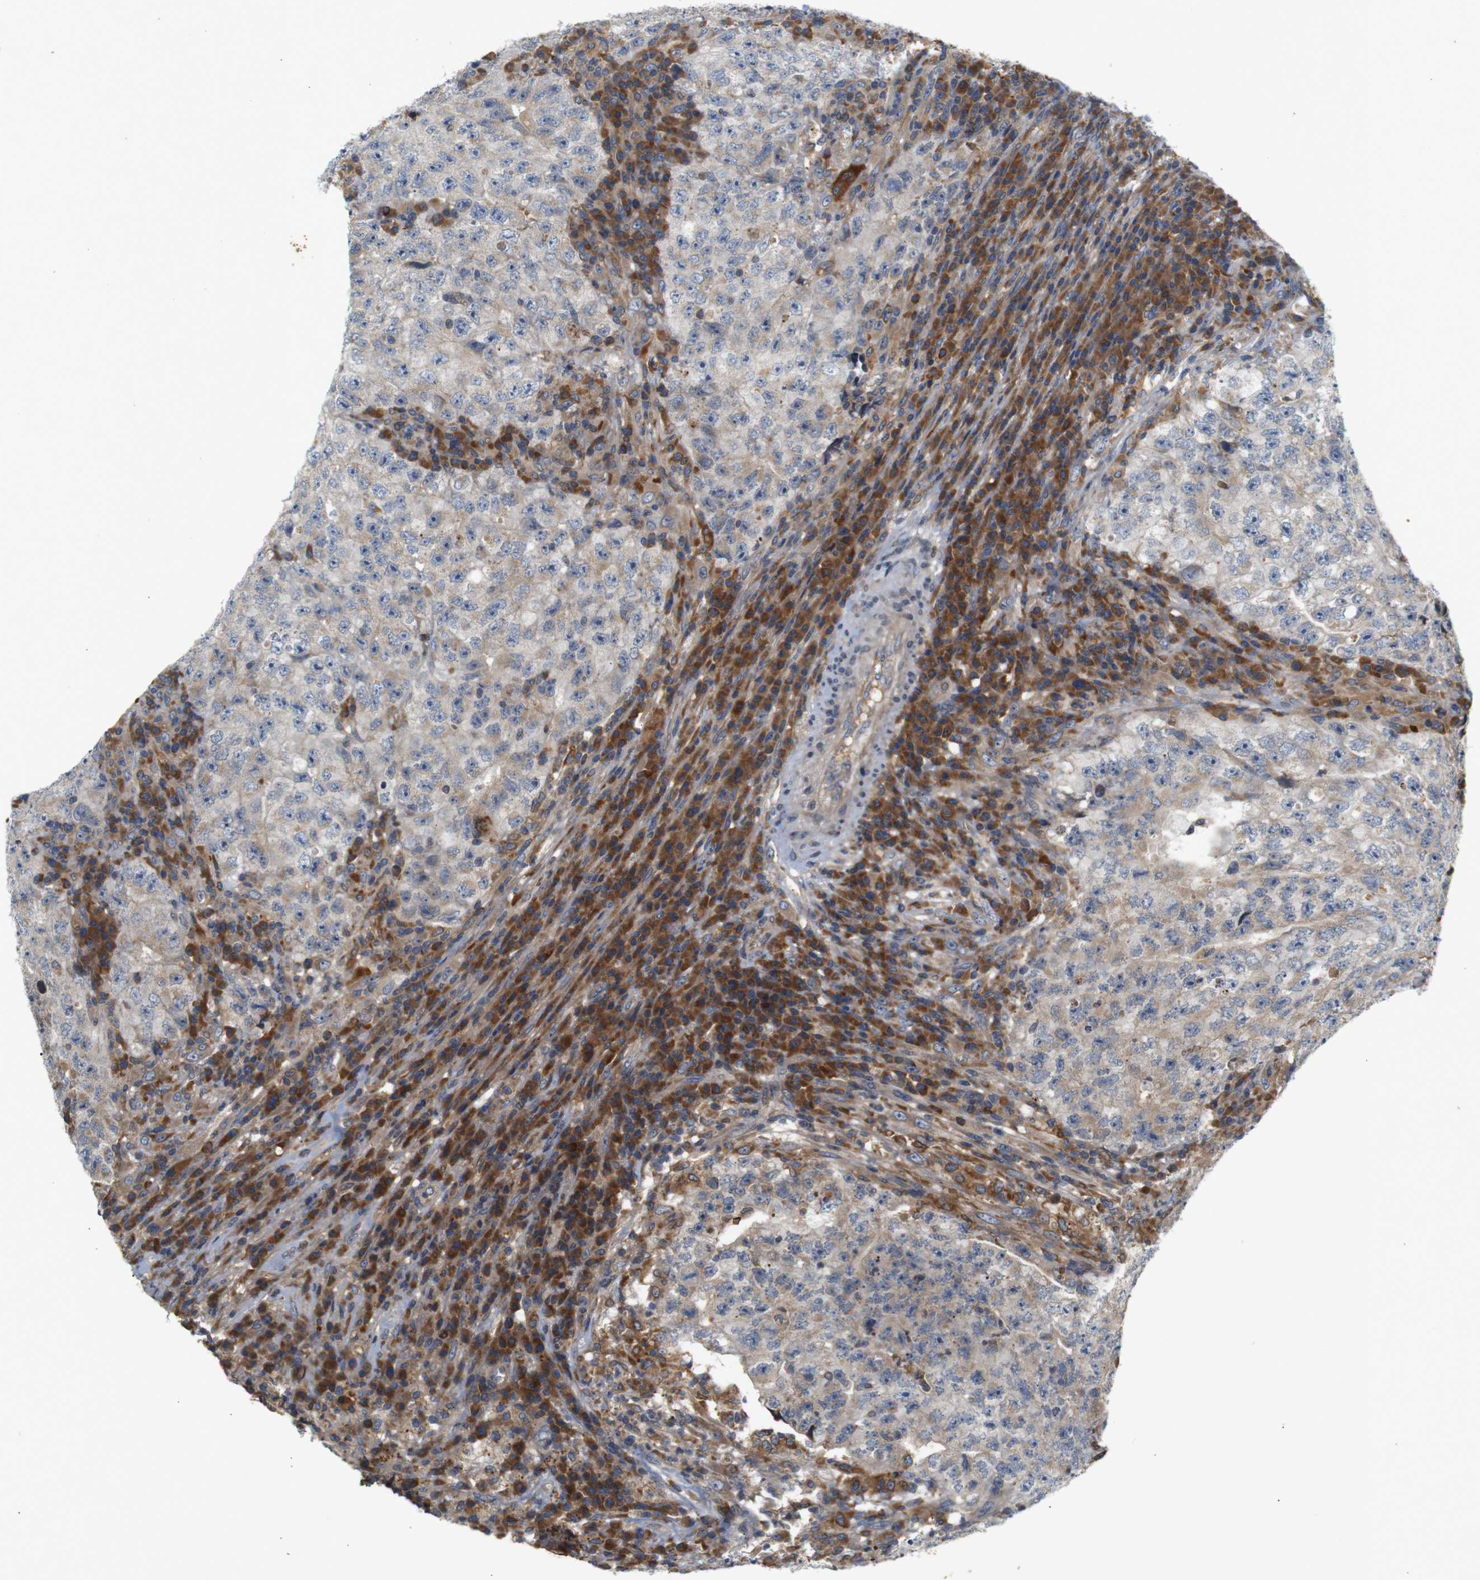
{"staining": {"intensity": "weak", "quantity": ">75%", "location": "cytoplasmic/membranous"}, "tissue": "testis cancer", "cell_type": "Tumor cells", "image_type": "cancer", "snomed": [{"axis": "morphology", "description": "Necrosis, NOS"}, {"axis": "morphology", "description": "Carcinoma, Embryonal, NOS"}, {"axis": "topography", "description": "Testis"}], "caption": "Testis cancer (embryonal carcinoma) stained for a protein demonstrates weak cytoplasmic/membranous positivity in tumor cells. (DAB IHC with brightfield microscopy, high magnification).", "gene": "PTPN1", "patient": {"sex": "male", "age": 19}}